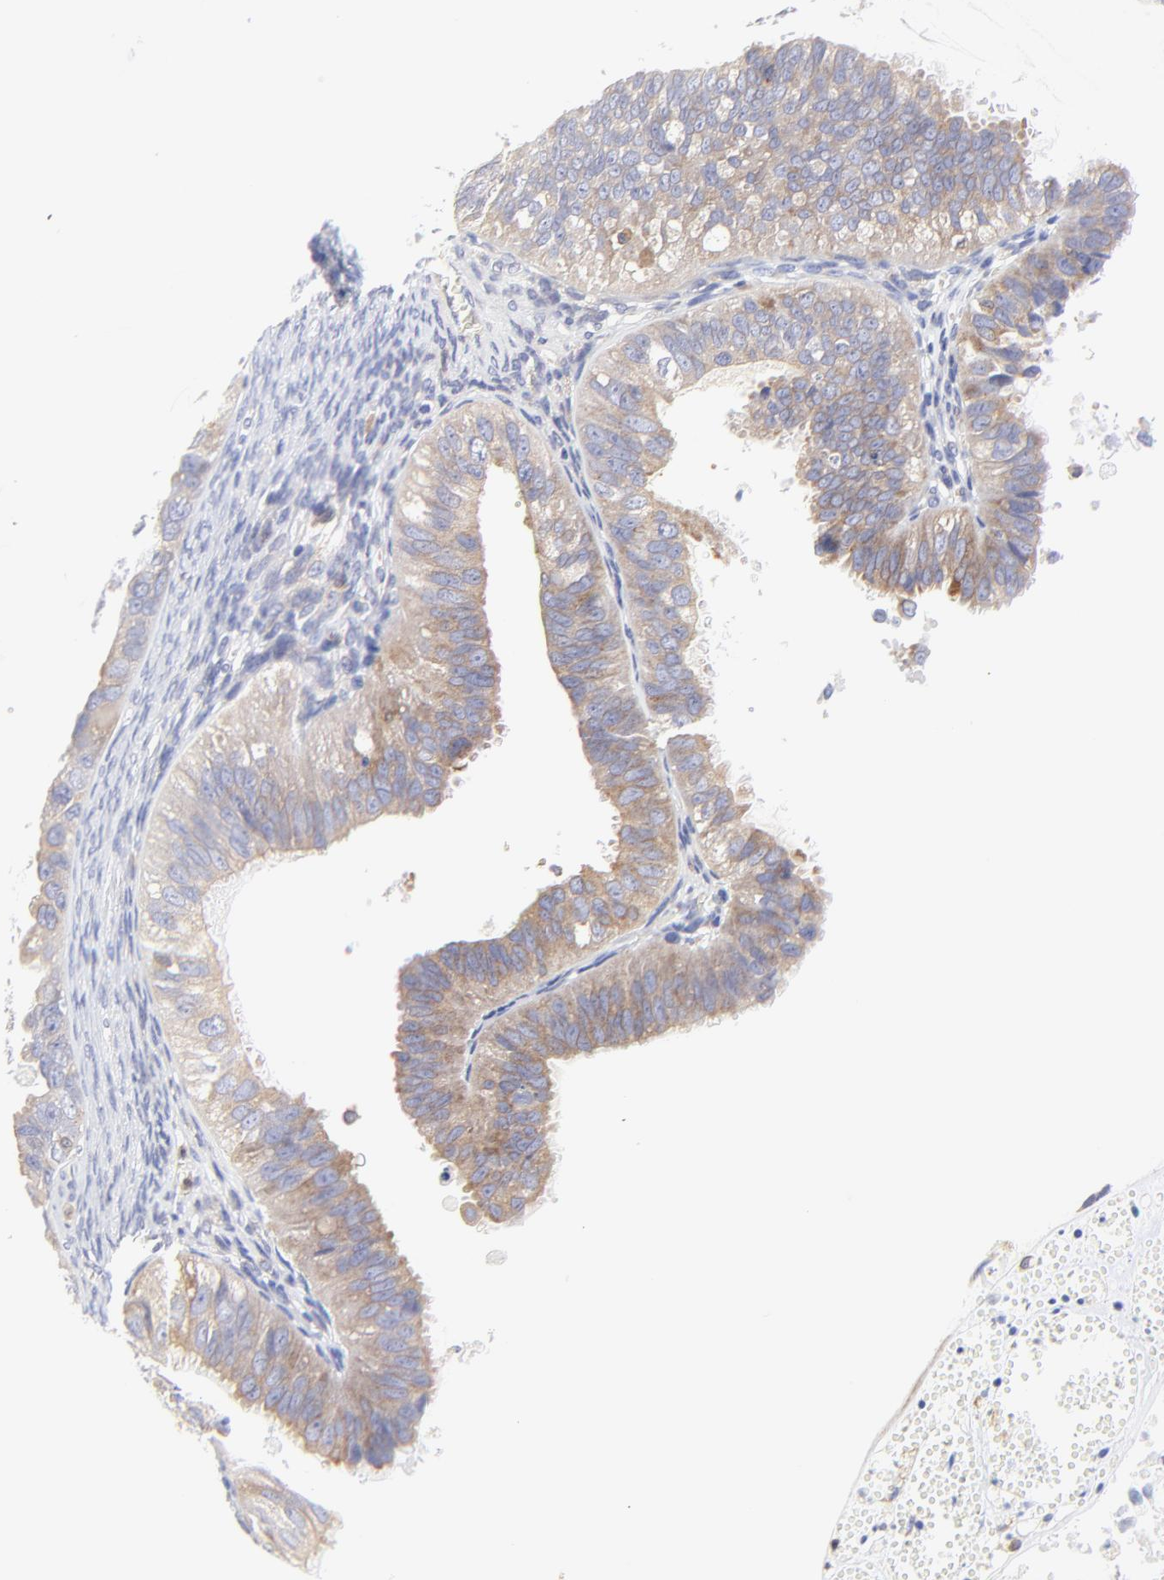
{"staining": {"intensity": "moderate", "quantity": ">75%", "location": "cytoplasmic/membranous"}, "tissue": "ovarian cancer", "cell_type": "Tumor cells", "image_type": "cancer", "snomed": [{"axis": "morphology", "description": "Carcinoma, endometroid"}, {"axis": "topography", "description": "Ovary"}], "caption": "Brown immunohistochemical staining in human ovarian cancer (endometroid carcinoma) displays moderate cytoplasmic/membranous positivity in about >75% of tumor cells.", "gene": "MOSPD2", "patient": {"sex": "female", "age": 85}}